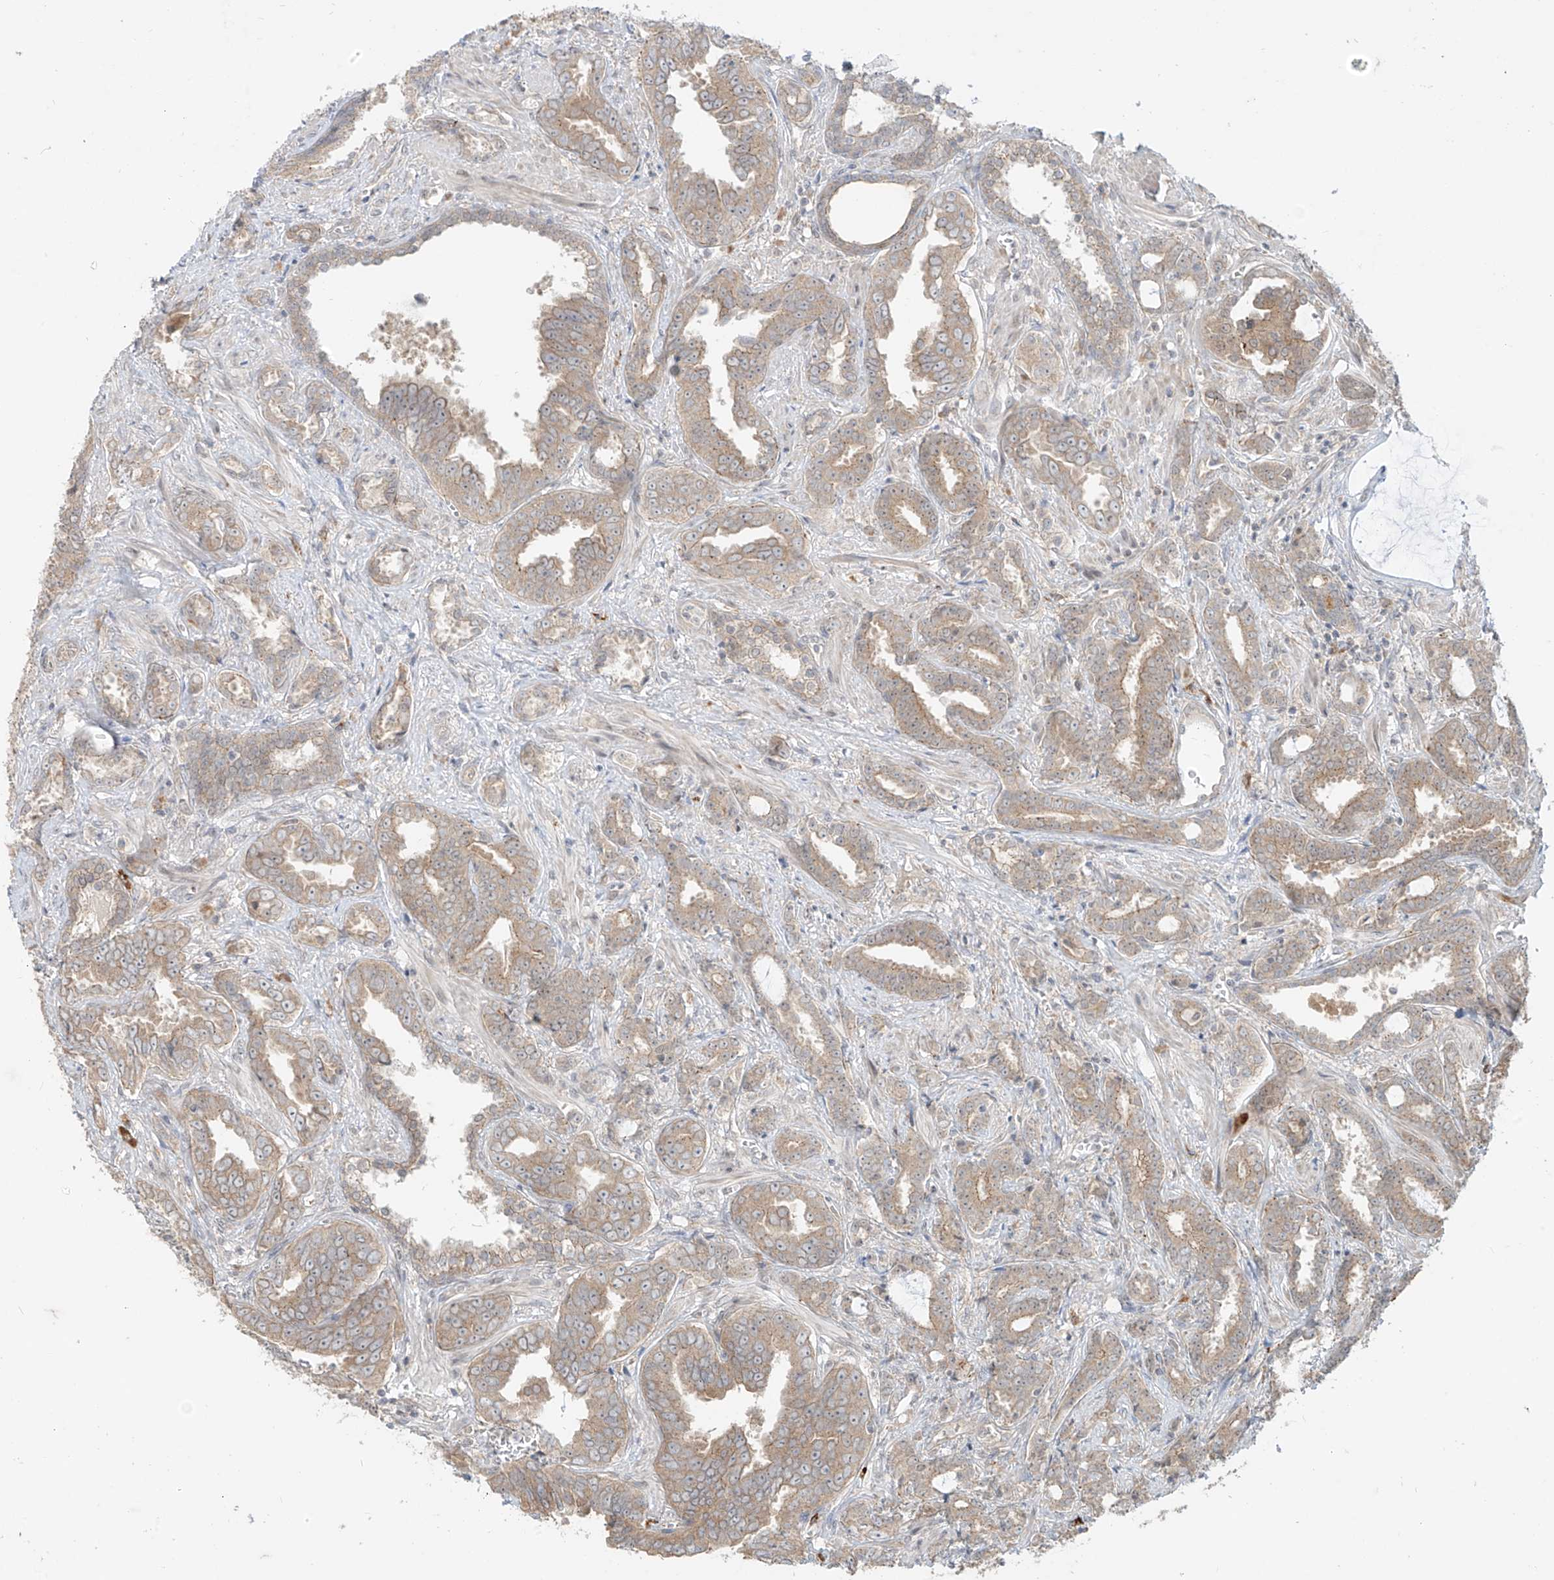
{"staining": {"intensity": "weak", "quantity": ">75%", "location": "cytoplasmic/membranous"}, "tissue": "prostate cancer", "cell_type": "Tumor cells", "image_type": "cancer", "snomed": [{"axis": "morphology", "description": "Adenocarcinoma, High grade"}, {"axis": "topography", "description": "Prostate and seminal vesicle, NOS"}], "caption": "Immunohistochemistry histopathology image of neoplastic tissue: prostate high-grade adenocarcinoma stained using immunohistochemistry (IHC) exhibits low levels of weak protein expression localized specifically in the cytoplasmic/membranous of tumor cells, appearing as a cytoplasmic/membranous brown color.", "gene": "MTUS2", "patient": {"sex": "male", "age": 67}}